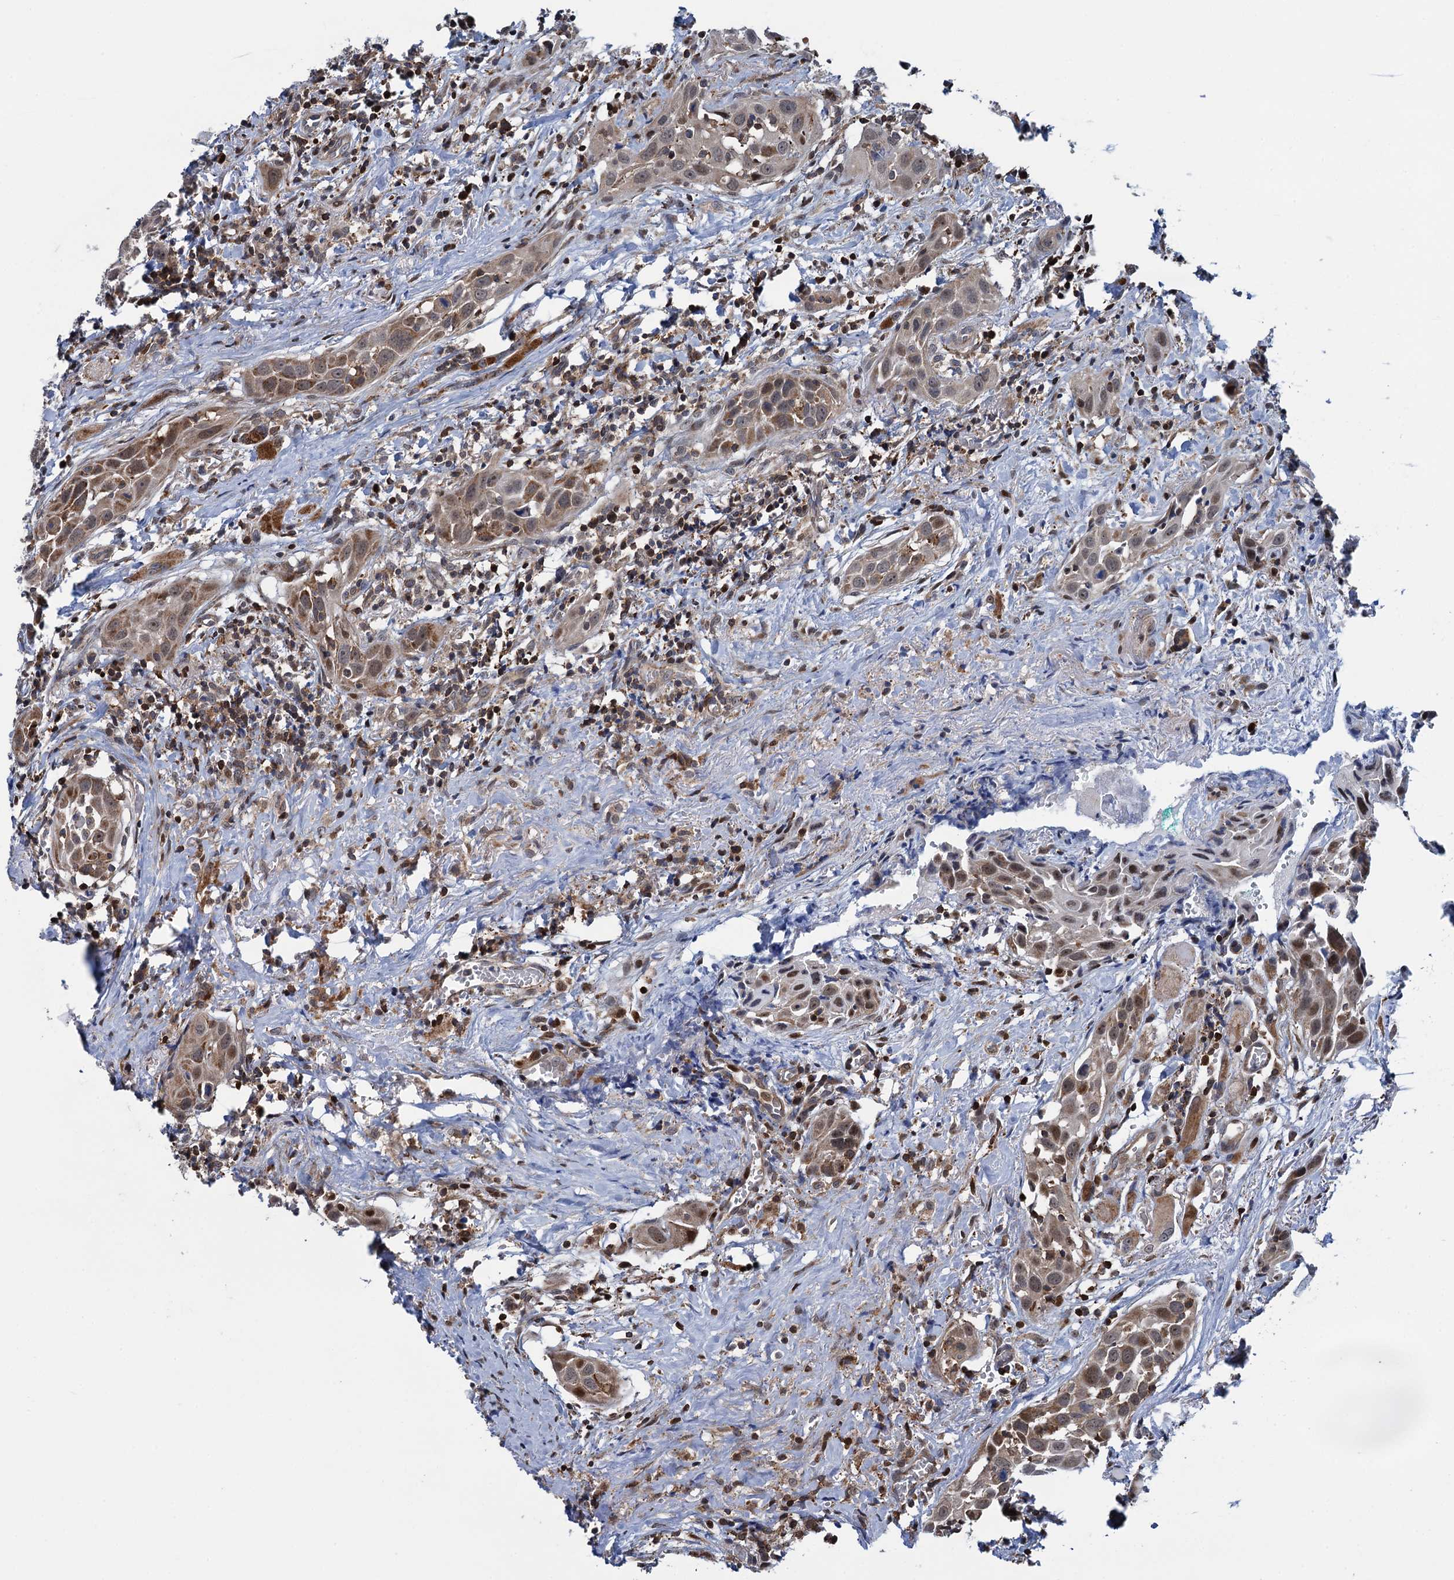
{"staining": {"intensity": "weak", "quantity": ">75%", "location": "cytoplasmic/membranous"}, "tissue": "head and neck cancer", "cell_type": "Tumor cells", "image_type": "cancer", "snomed": [{"axis": "morphology", "description": "Squamous cell carcinoma, NOS"}, {"axis": "topography", "description": "Oral tissue"}, {"axis": "topography", "description": "Head-Neck"}], "caption": "Brown immunohistochemical staining in human squamous cell carcinoma (head and neck) demonstrates weak cytoplasmic/membranous staining in about >75% of tumor cells.", "gene": "CCDC102A", "patient": {"sex": "female", "age": 50}}